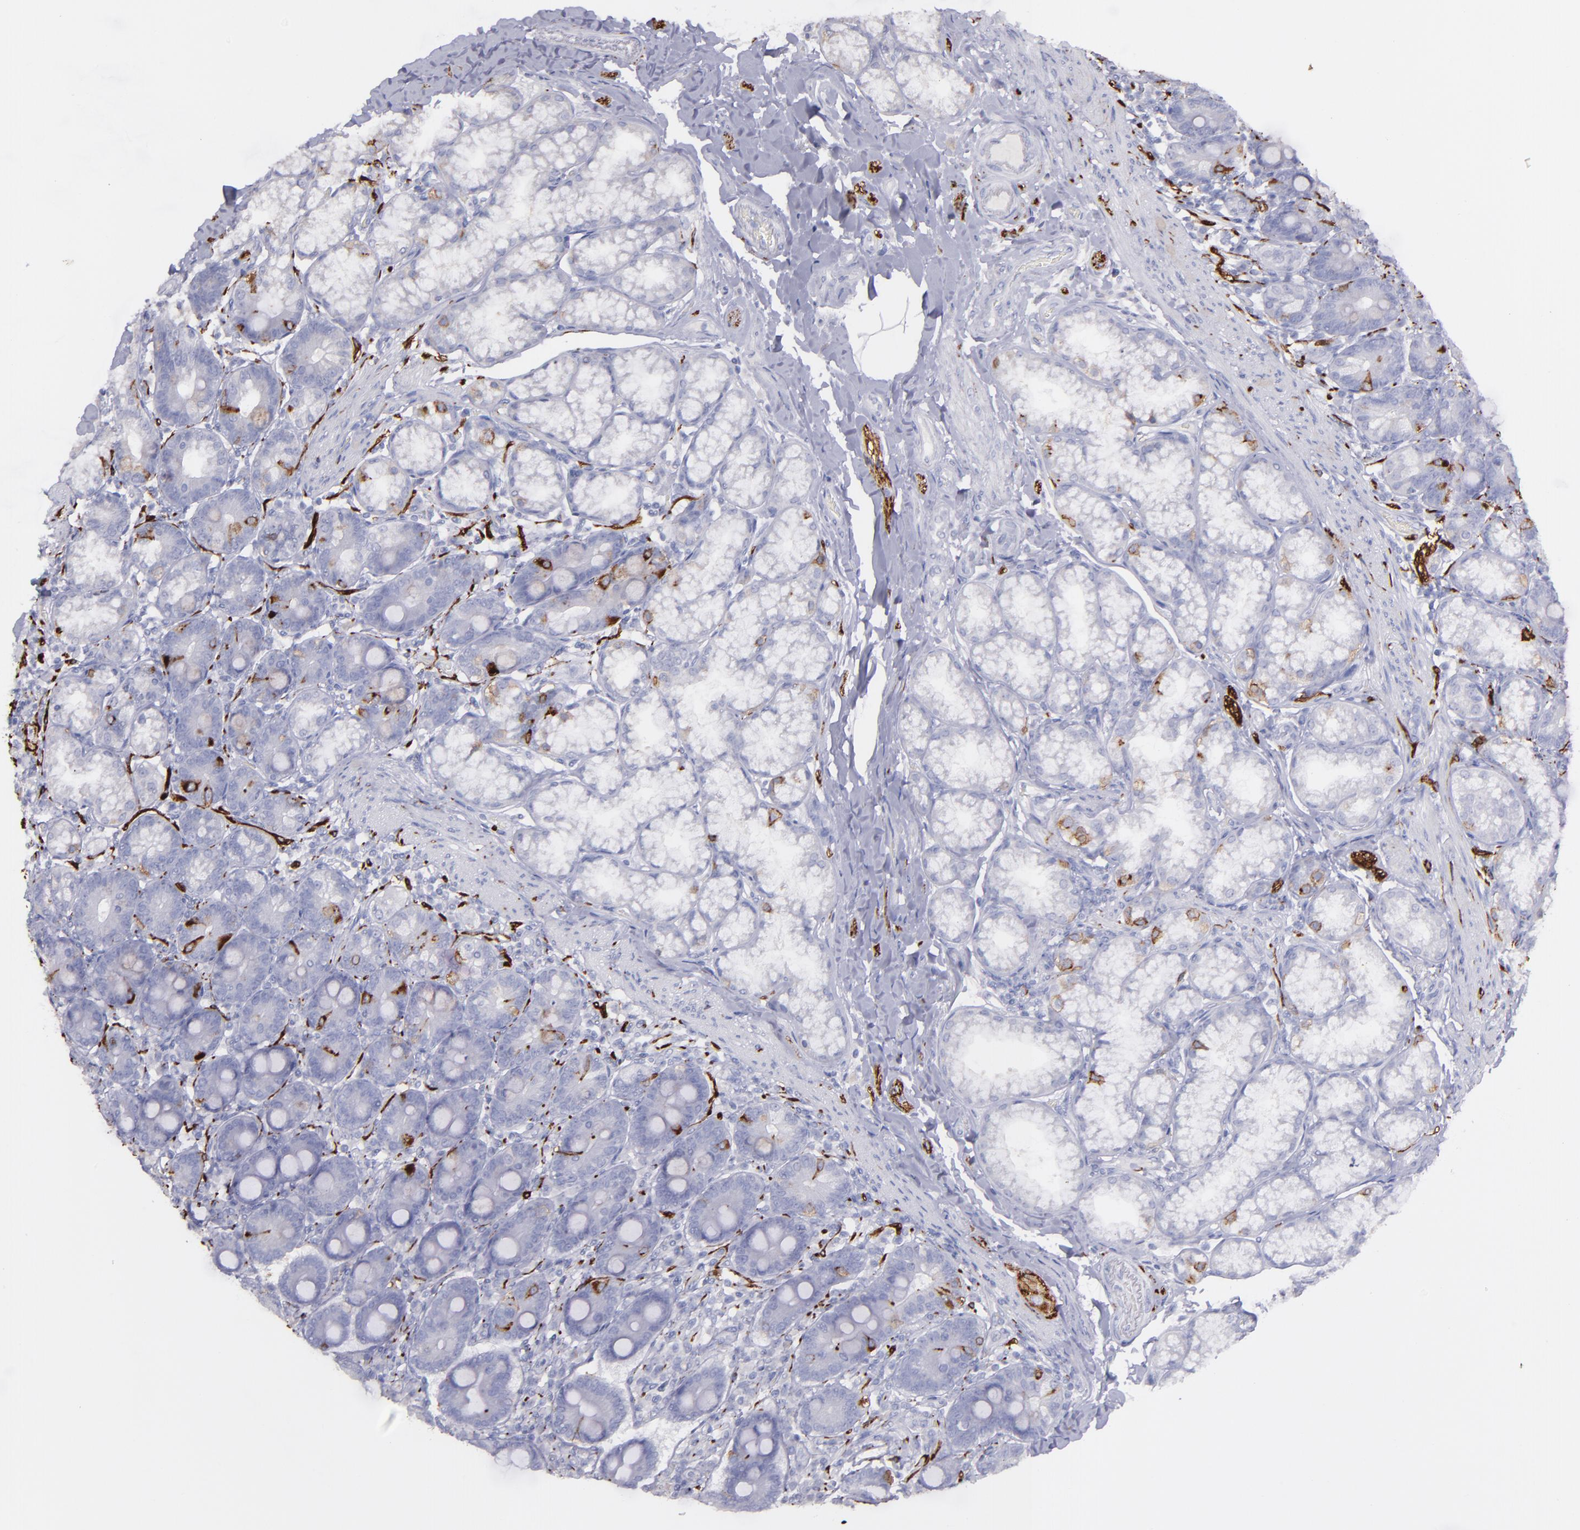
{"staining": {"intensity": "strong", "quantity": "<25%", "location": "cytoplasmic/membranous"}, "tissue": "duodenum", "cell_type": "Glandular cells", "image_type": "normal", "snomed": [{"axis": "morphology", "description": "Normal tissue, NOS"}, {"axis": "topography", "description": "Duodenum"}], "caption": "Immunohistochemical staining of unremarkable human duodenum reveals <25% levels of strong cytoplasmic/membranous protein expression in about <25% of glandular cells. The staining is performed using DAB (3,3'-diaminobenzidine) brown chromogen to label protein expression. The nuclei are counter-stained blue using hematoxylin.", "gene": "SNAP25", "patient": {"sex": "female", "age": 64}}